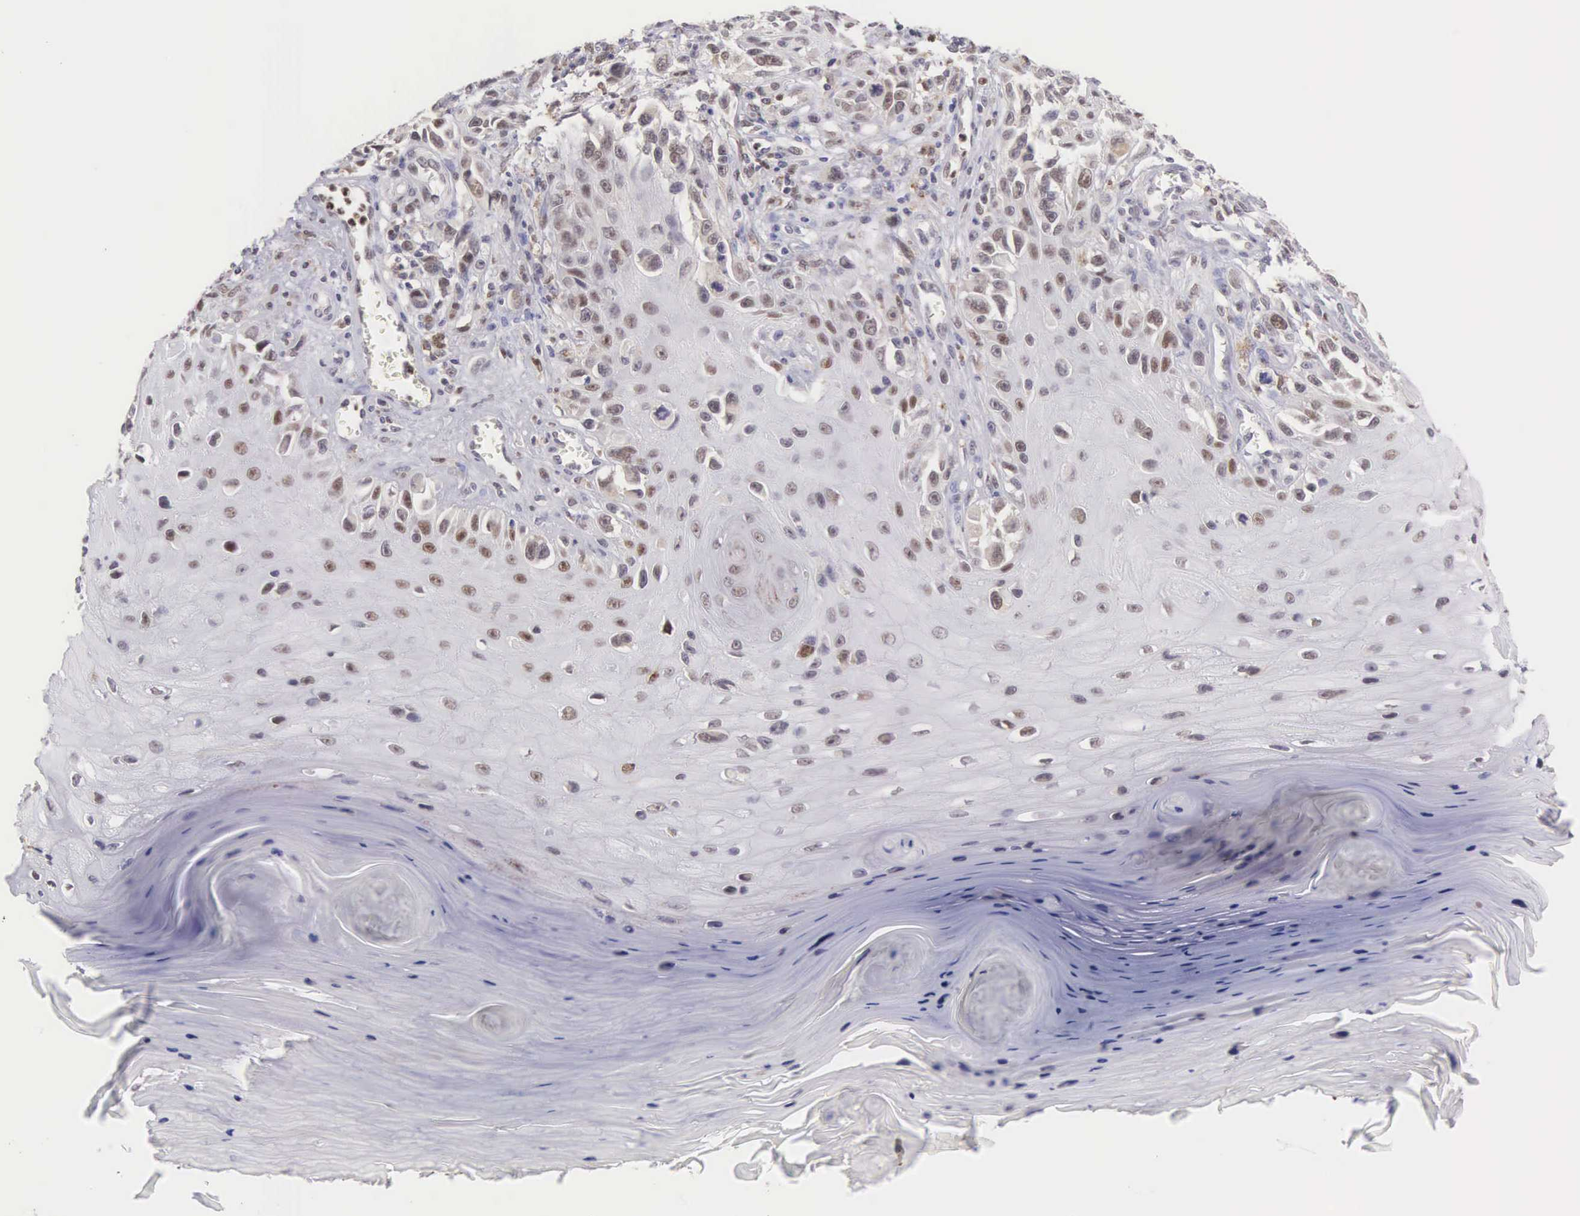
{"staining": {"intensity": "negative", "quantity": "none", "location": "none"}, "tissue": "melanoma", "cell_type": "Tumor cells", "image_type": "cancer", "snomed": [{"axis": "morphology", "description": "Malignant melanoma, NOS"}, {"axis": "topography", "description": "Skin"}], "caption": "The histopathology image demonstrates no staining of tumor cells in melanoma.", "gene": "GRK3", "patient": {"sex": "female", "age": 82}}